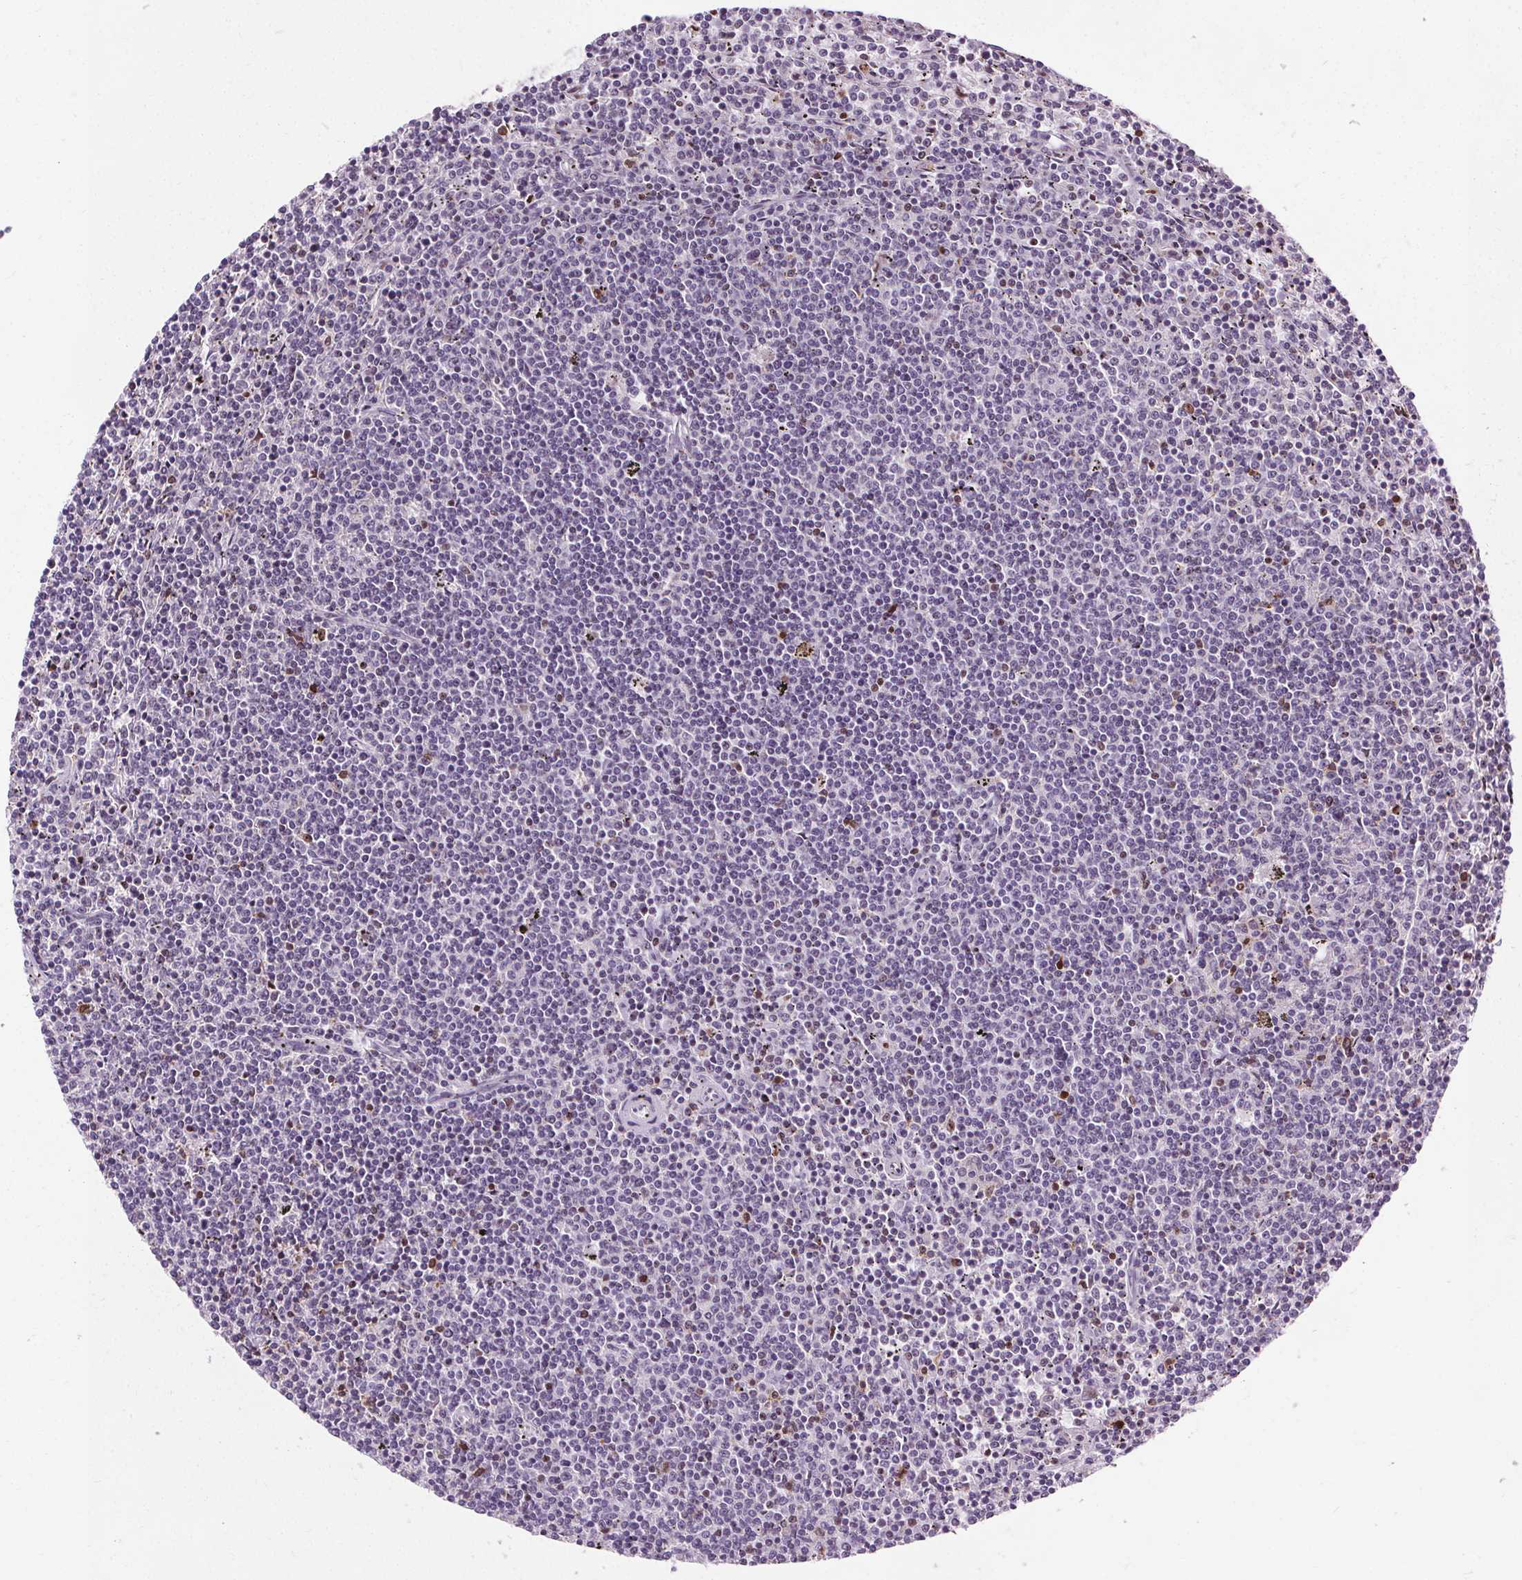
{"staining": {"intensity": "negative", "quantity": "none", "location": "none"}, "tissue": "lymphoma", "cell_type": "Tumor cells", "image_type": "cancer", "snomed": [{"axis": "morphology", "description": "Malignant lymphoma, non-Hodgkin's type, Low grade"}, {"axis": "topography", "description": "Spleen"}], "caption": "Immunohistochemistry (IHC) photomicrograph of human malignant lymphoma, non-Hodgkin's type (low-grade) stained for a protein (brown), which shows no positivity in tumor cells. (Brightfield microscopy of DAB IHC at high magnification).", "gene": "CEBPA", "patient": {"sex": "female", "age": 50}}